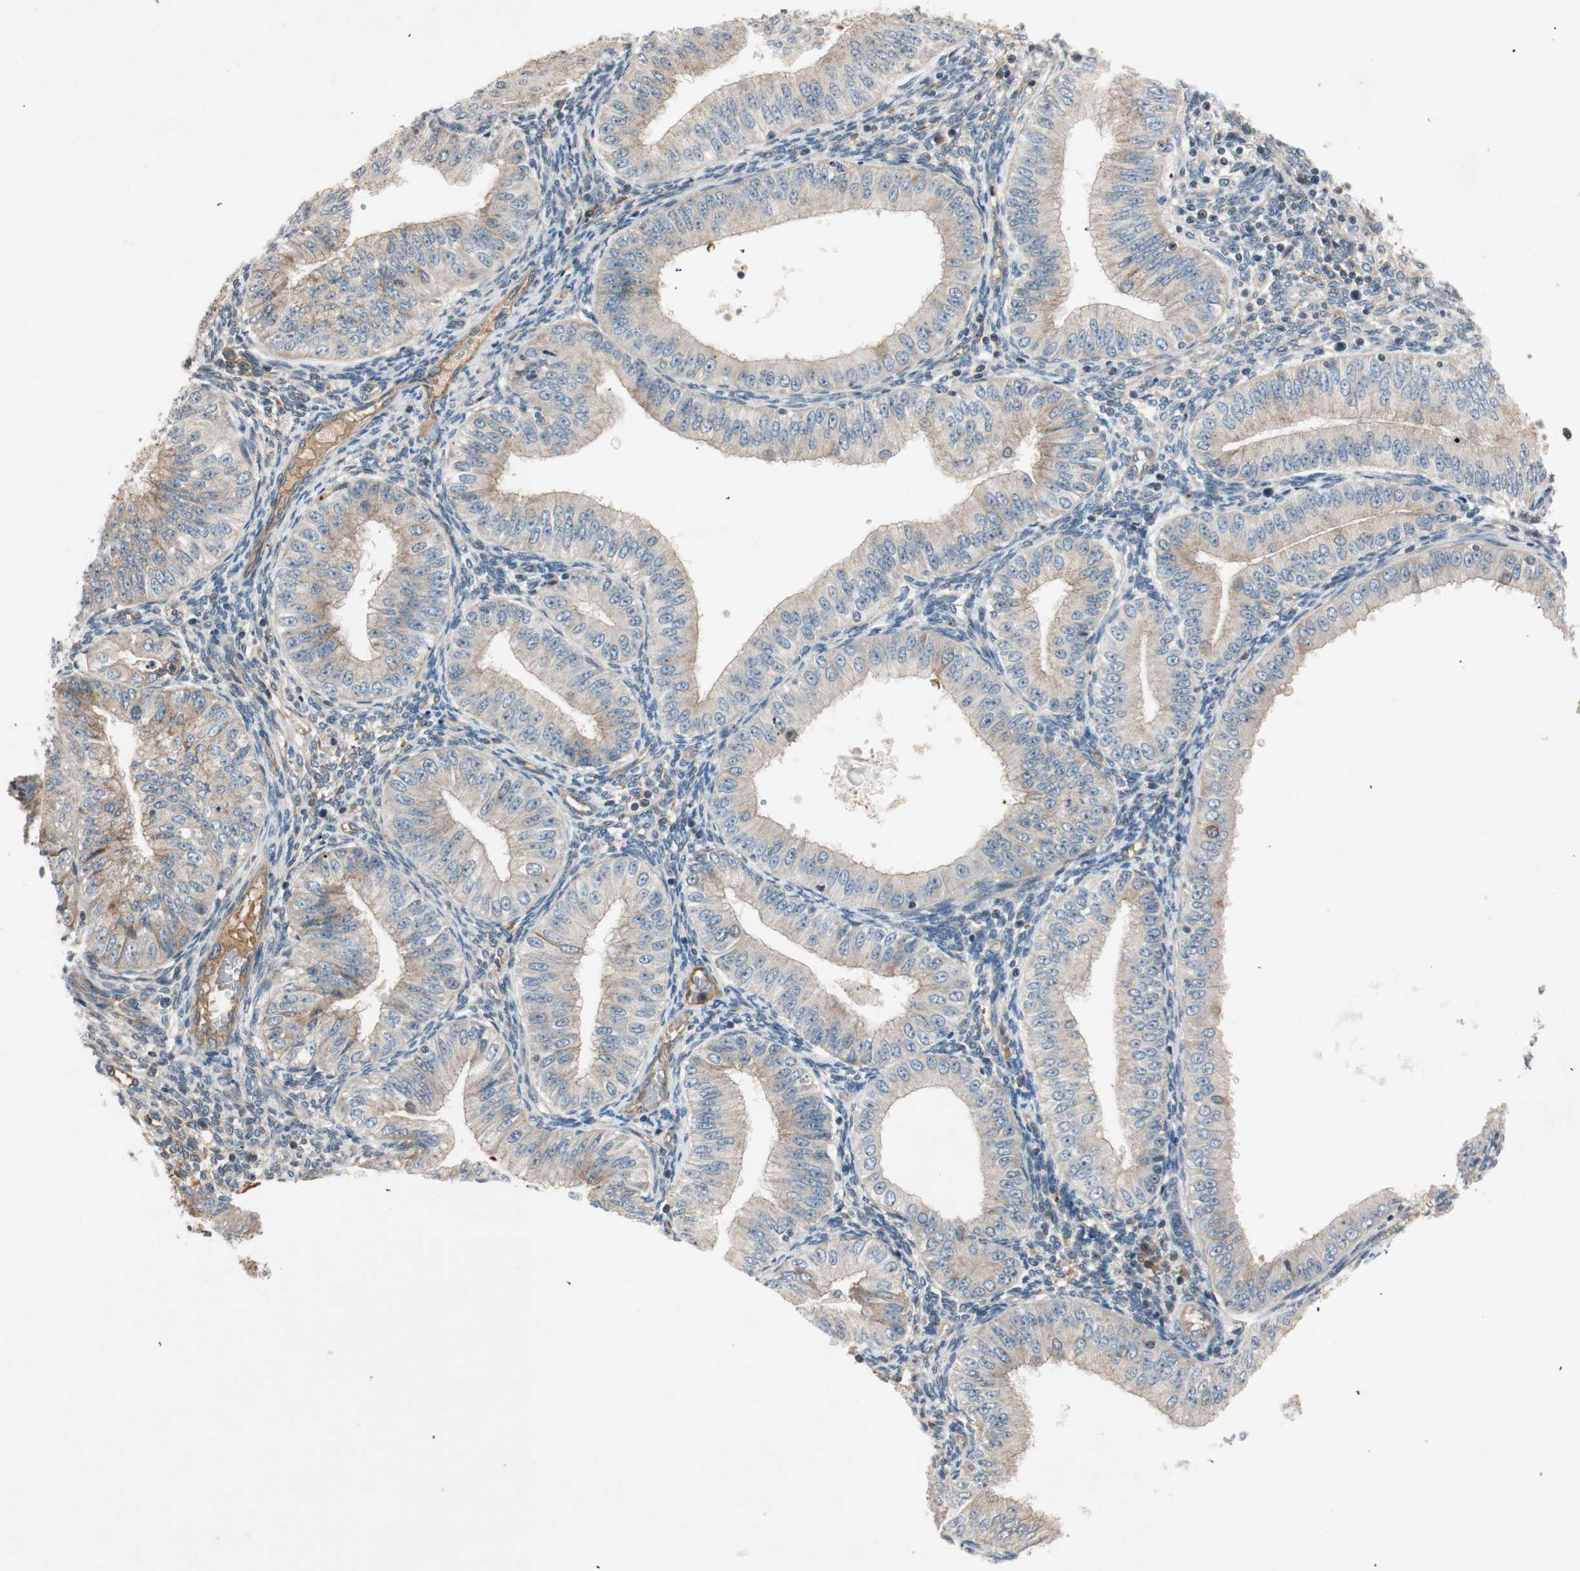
{"staining": {"intensity": "weak", "quantity": ">75%", "location": "cytoplasmic/membranous"}, "tissue": "endometrial cancer", "cell_type": "Tumor cells", "image_type": "cancer", "snomed": [{"axis": "morphology", "description": "Normal tissue, NOS"}, {"axis": "morphology", "description": "Adenocarcinoma, NOS"}, {"axis": "topography", "description": "Endometrium"}], "caption": "Endometrial cancer was stained to show a protein in brown. There is low levels of weak cytoplasmic/membranous positivity in about >75% of tumor cells. The protein of interest is shown in brown color, while the nuclei are stained blue.", "gene": "GCLM", "patient": {"sex": "female", "age": 53}}